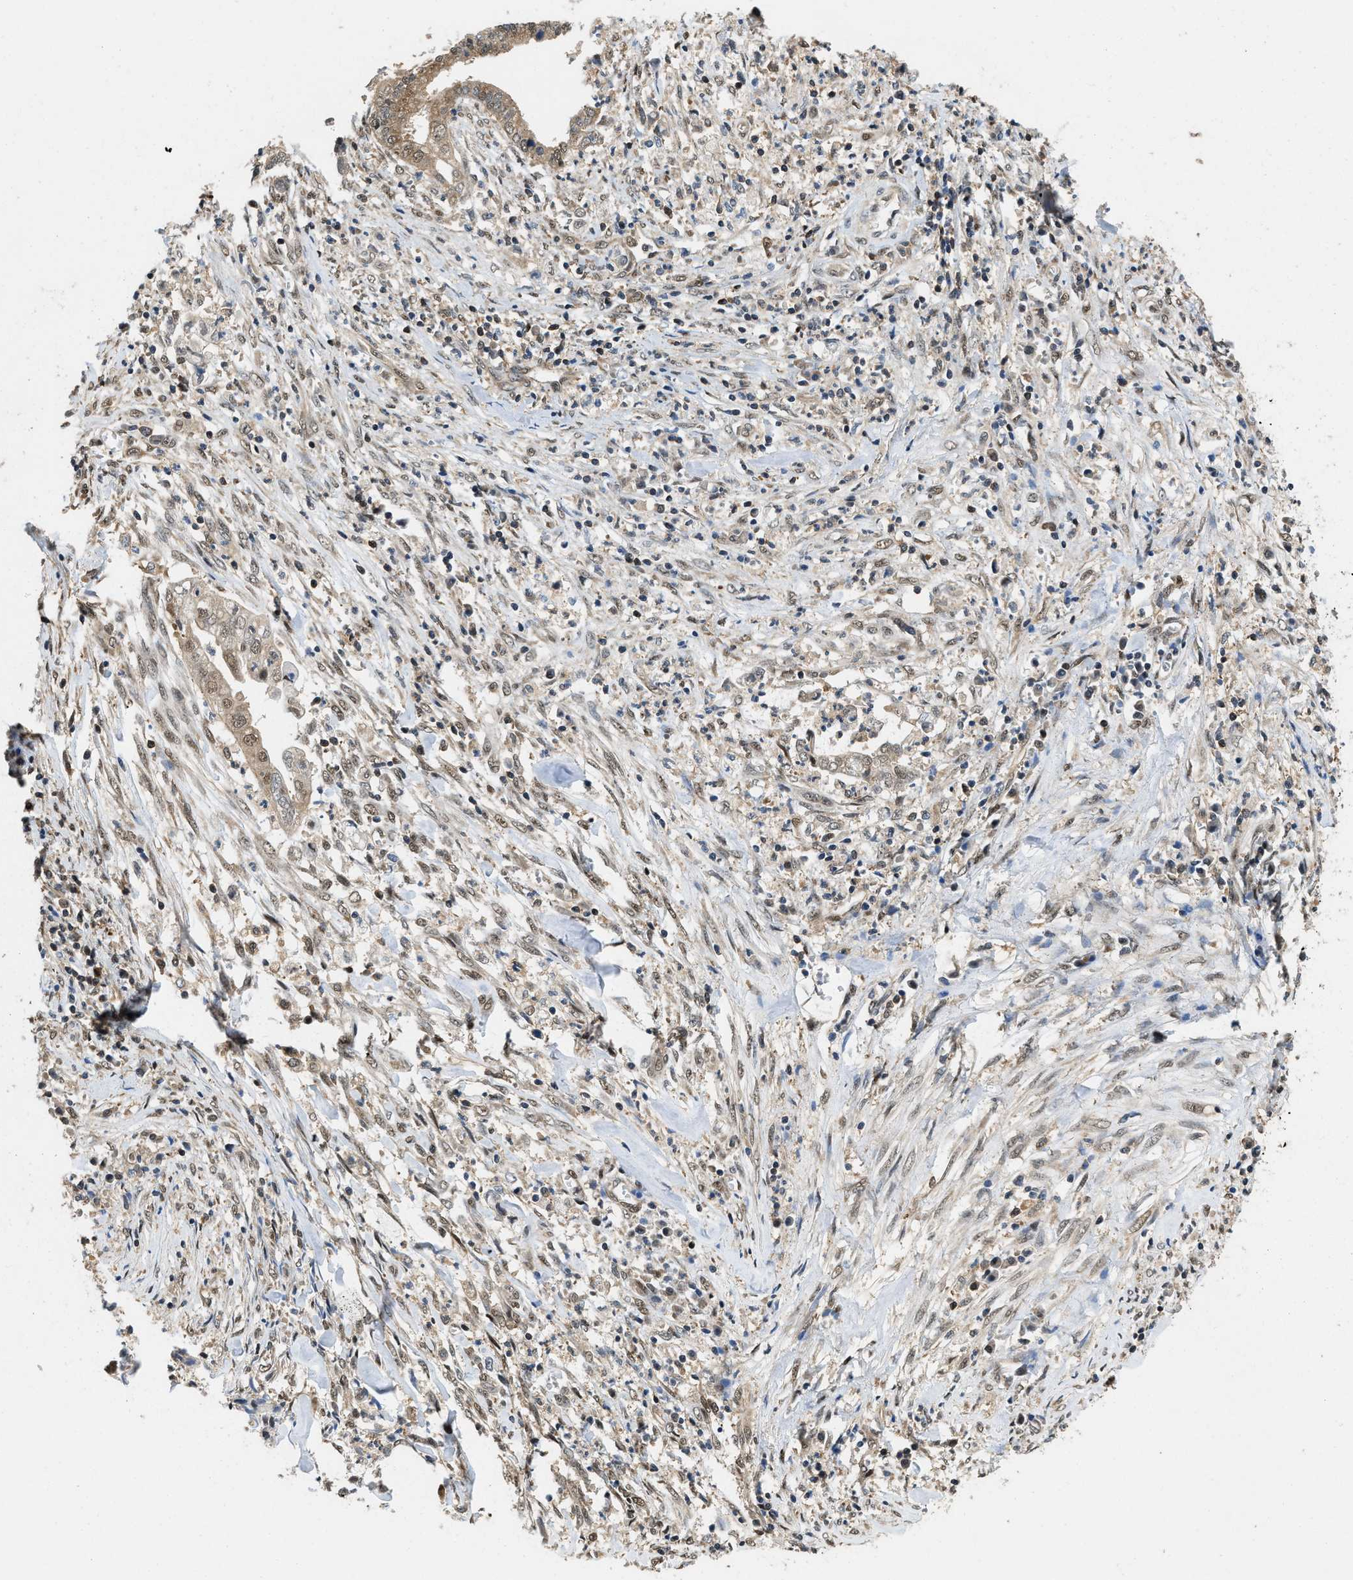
{"staining": {"intensity": "weak", "quantity": "25%-75%", "location": "cytoplasmic/membranous,nuclear"}, "tissue": "cervical cancer", "cell_type": "Tumor cells", "image_type": "cancer", "snomed": [{"axis": "morphology", "description": "Adenocarcinoma, NOS"}, {"axis": "topography", "description": "Cervix"}], "caption": "Immunohistochemical staining of adenocarcinoma (cervical) reveals low levels of weak cytoplasmic/membranous and nuclear protein staining in about 25%-75% of tumor cells.", "gene": "ATF7IP", "patient": {"sex": "female", "age": 44}}